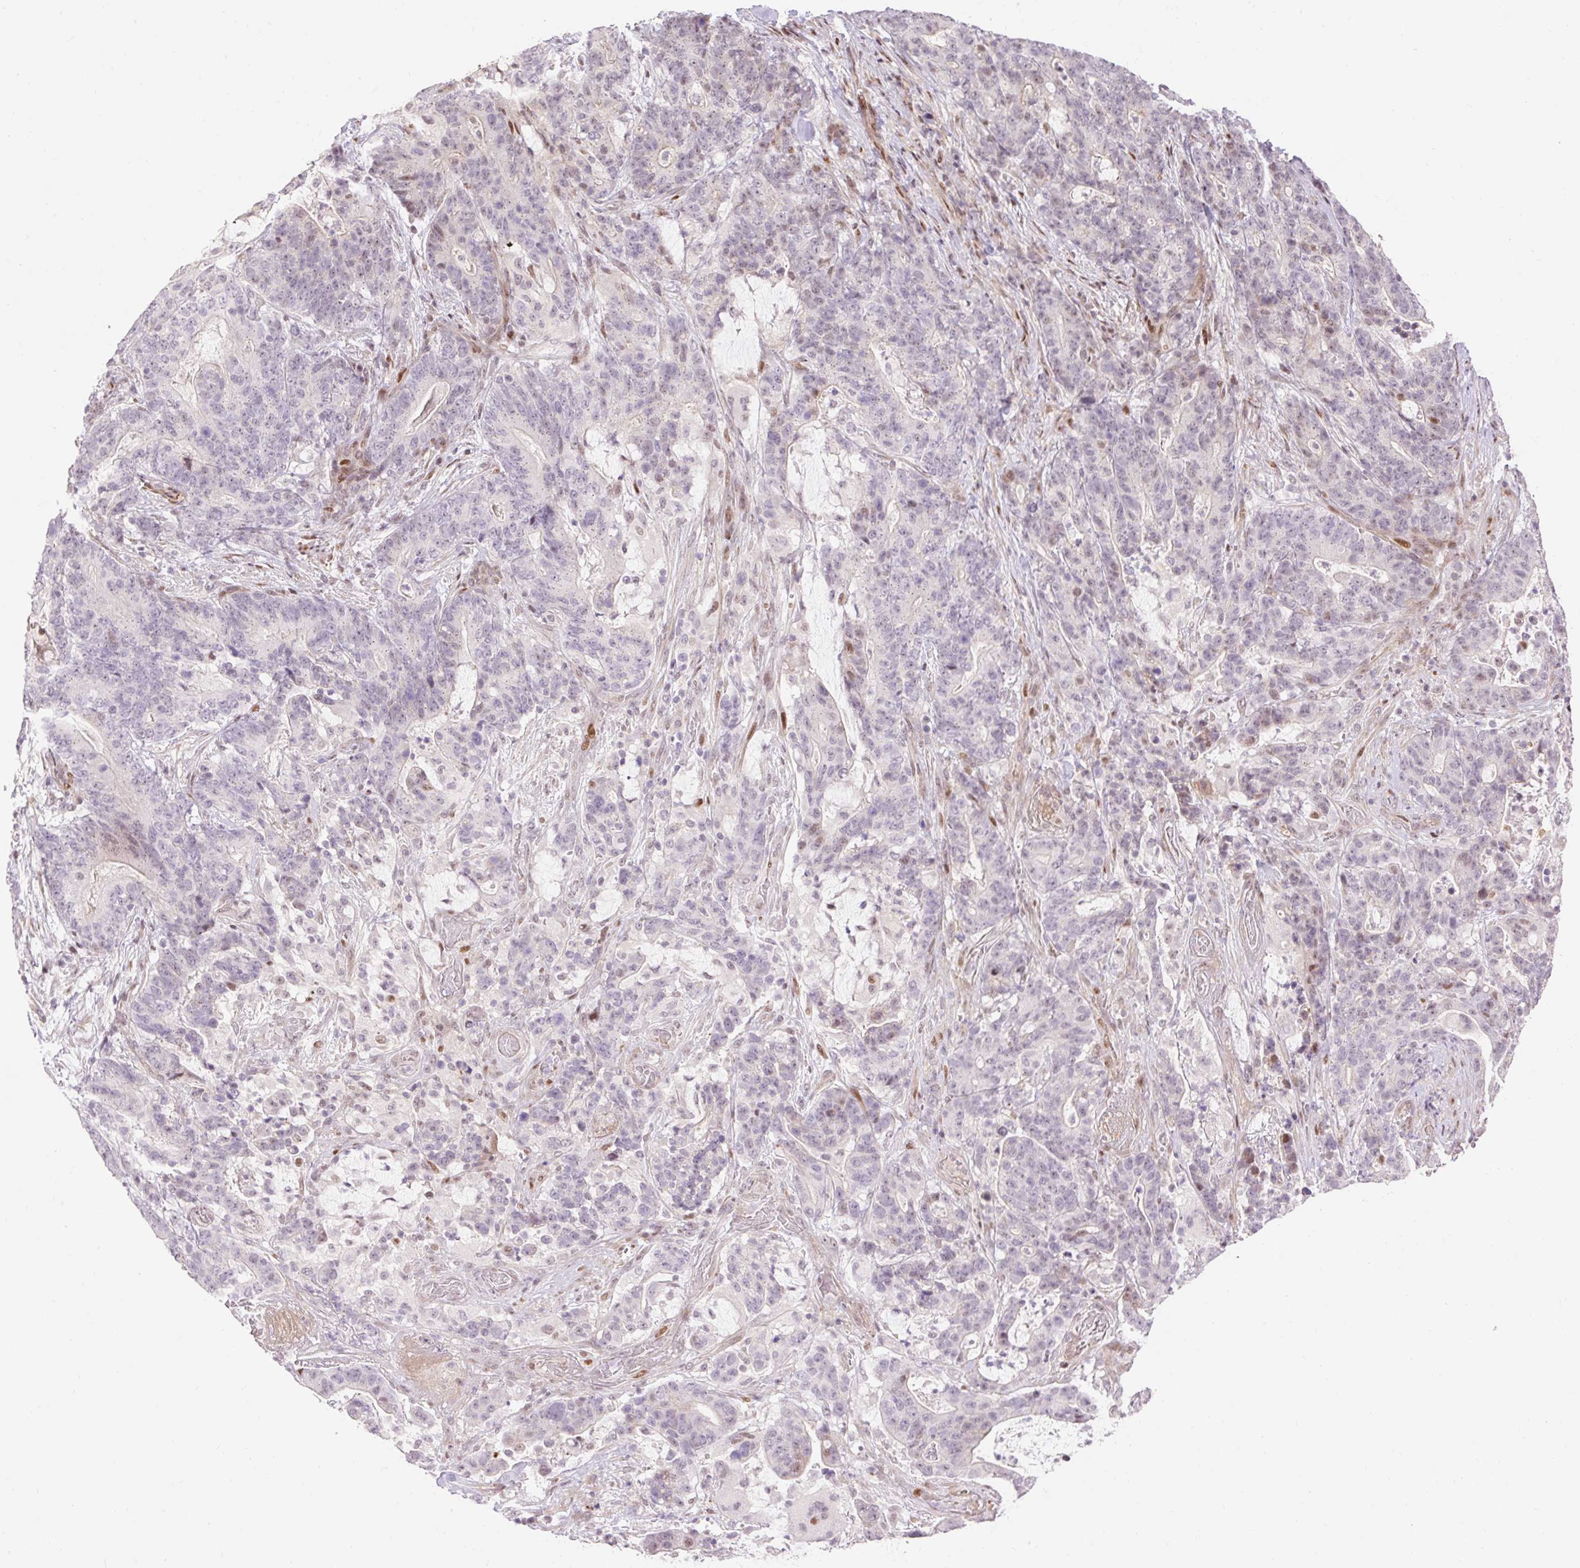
{"staining": {"intensity": "weak", "quantity": "<25%", "location": "nuclear"}, "tissue": "stomach cancer", "cell_type": "Tumor cells", "image_type": "cancer", "snomed": [{"axis": "morphology", "description": "Normal tissue, NOS"}, {"axis": "morphology", "description": "Adenocarcinoma, NOS"}, {"axis": "topography", "description": "Stomach"}], "caption": "Stomach cancer was stained to show a protein in brown. There is no significant expression in tumor cells.", "gene": "RIPPLY3", "patient": {"sex": "female", "age": 64}}